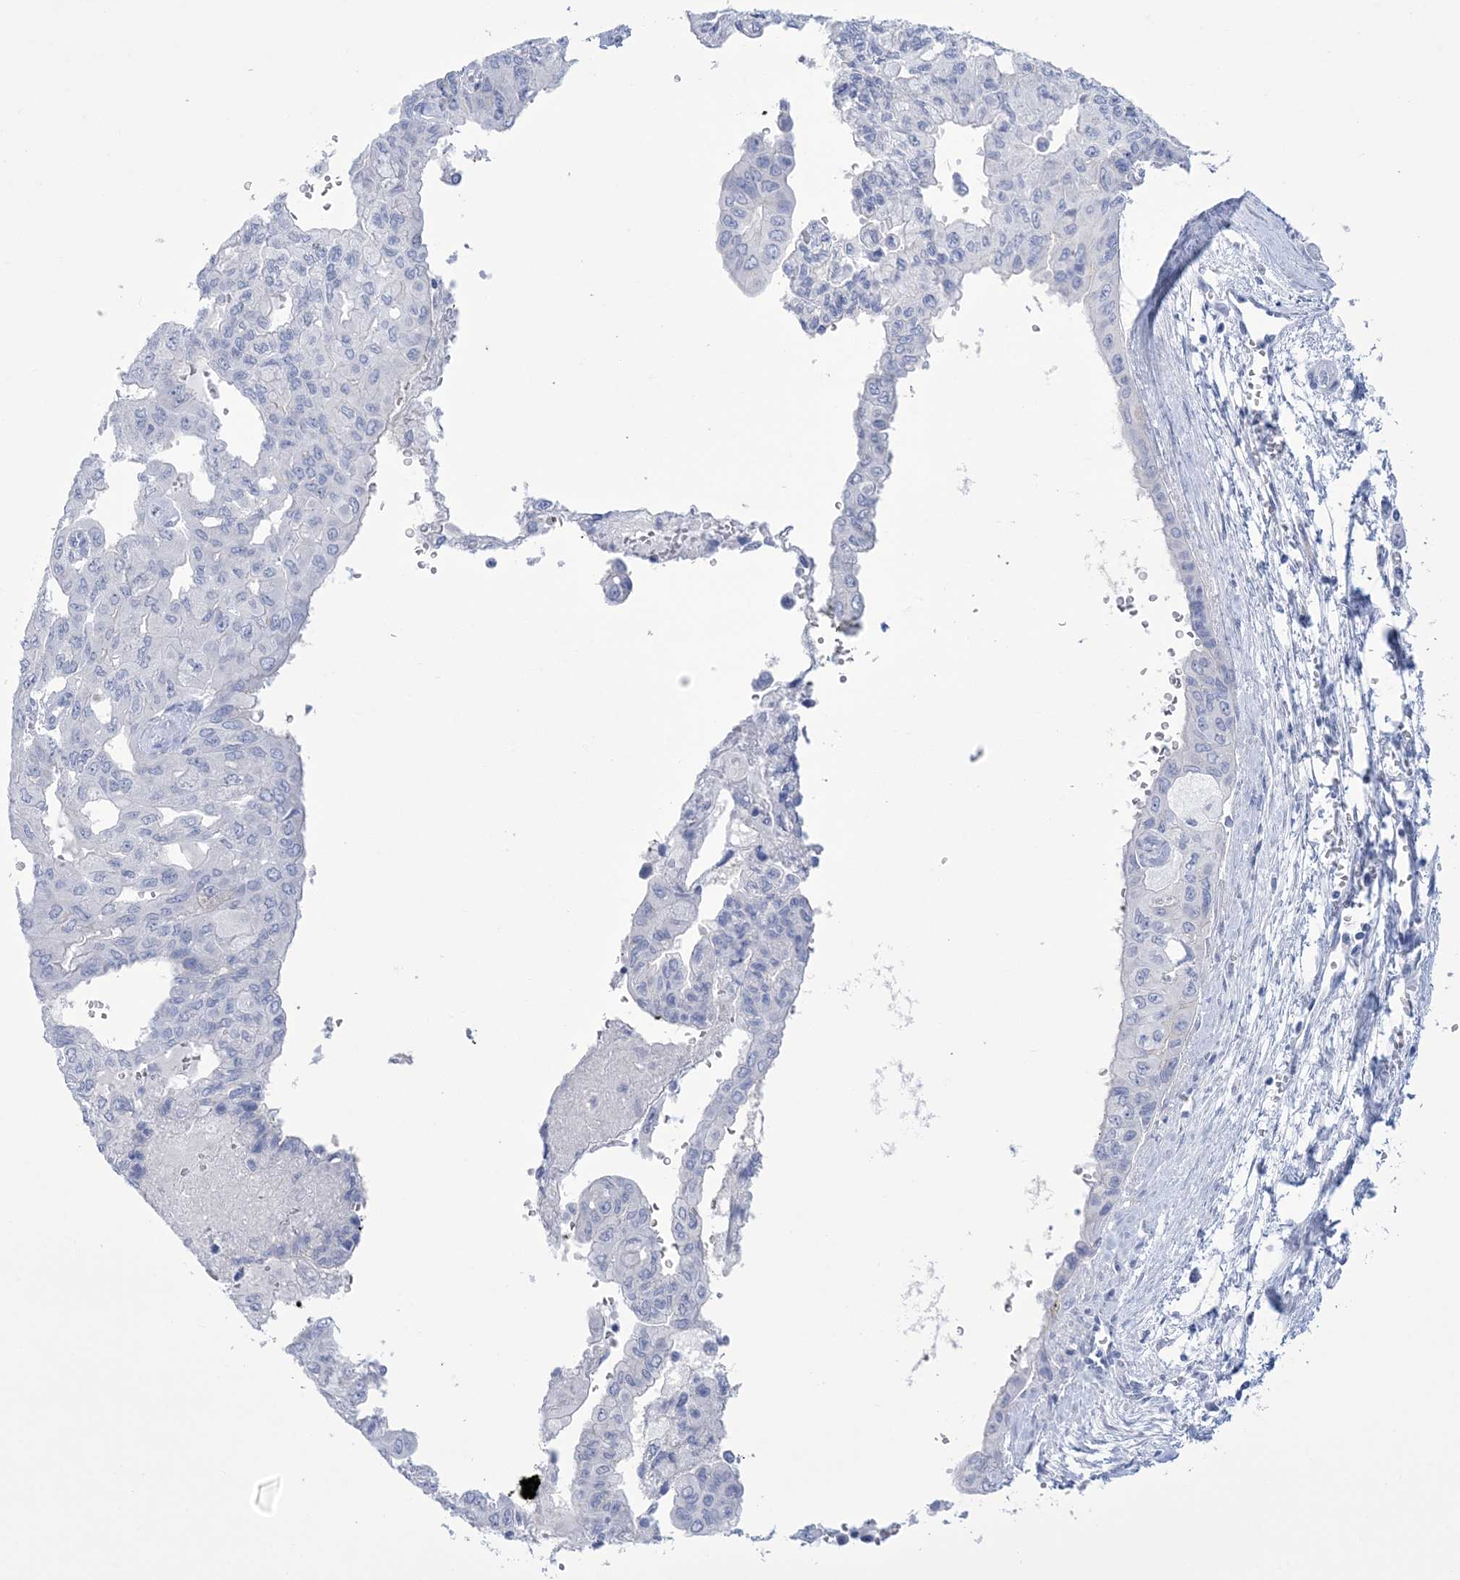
{"staining": {"intensity": "negative", "quantity": "none", "location": "none"}, "tissue": "pancreatic cancer", "cell_type": "Tumor cells", "image_type": "cancer", "snomed": [{"axis": "morphology", "description": "Adenocarcinoma, NOS"}, {"axis": "topography", "description": "Pancreas"}], "caption": "There is no significant staining in tumor cells of pancreatic cancer (adenocarcinoma).", "gene": "RBP2", "patient": {"sex": "male", "age": 51}}